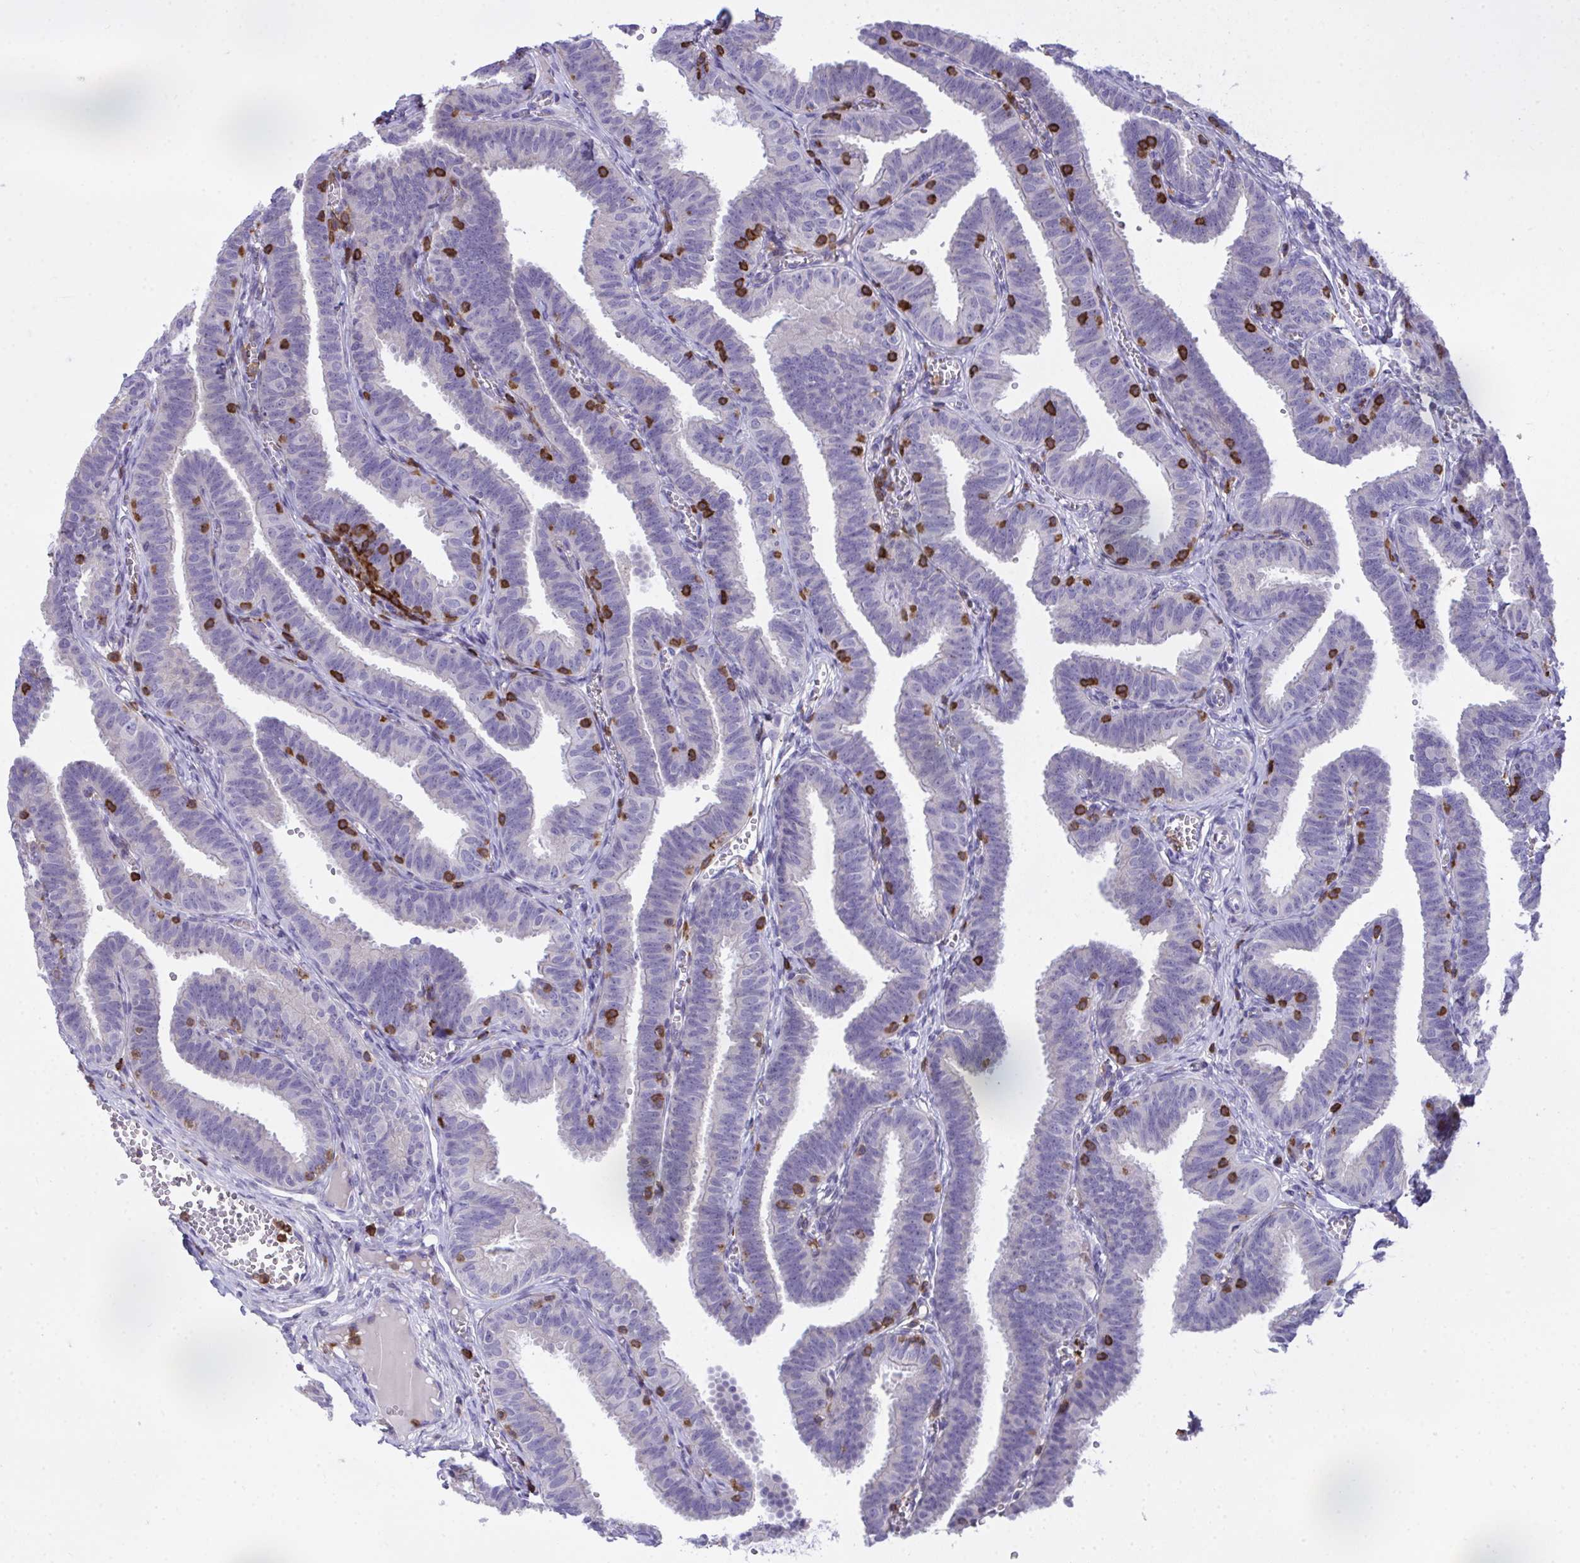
{"staining": {"intensity": "negative", "quantity": "none", "location": "none"}, "tissue": "fallopian tube", "cell_type": "Glandular cells", "image_type": "normal", "snomed": [{"axis": "morphology", "description": "Normal tissue, NOS"}, {"axis": "topography", "description": "Fallopian tube"}], "caption": "There is no significant expression in glandular cells of fallopian tube. (DAB (3,3'-diaminobenzidine) immunohistochemistry visualized using brightfield microscopy, high magnification).", "gene": "AP5M1", "patient": {"sex": "female", "age": 25}}